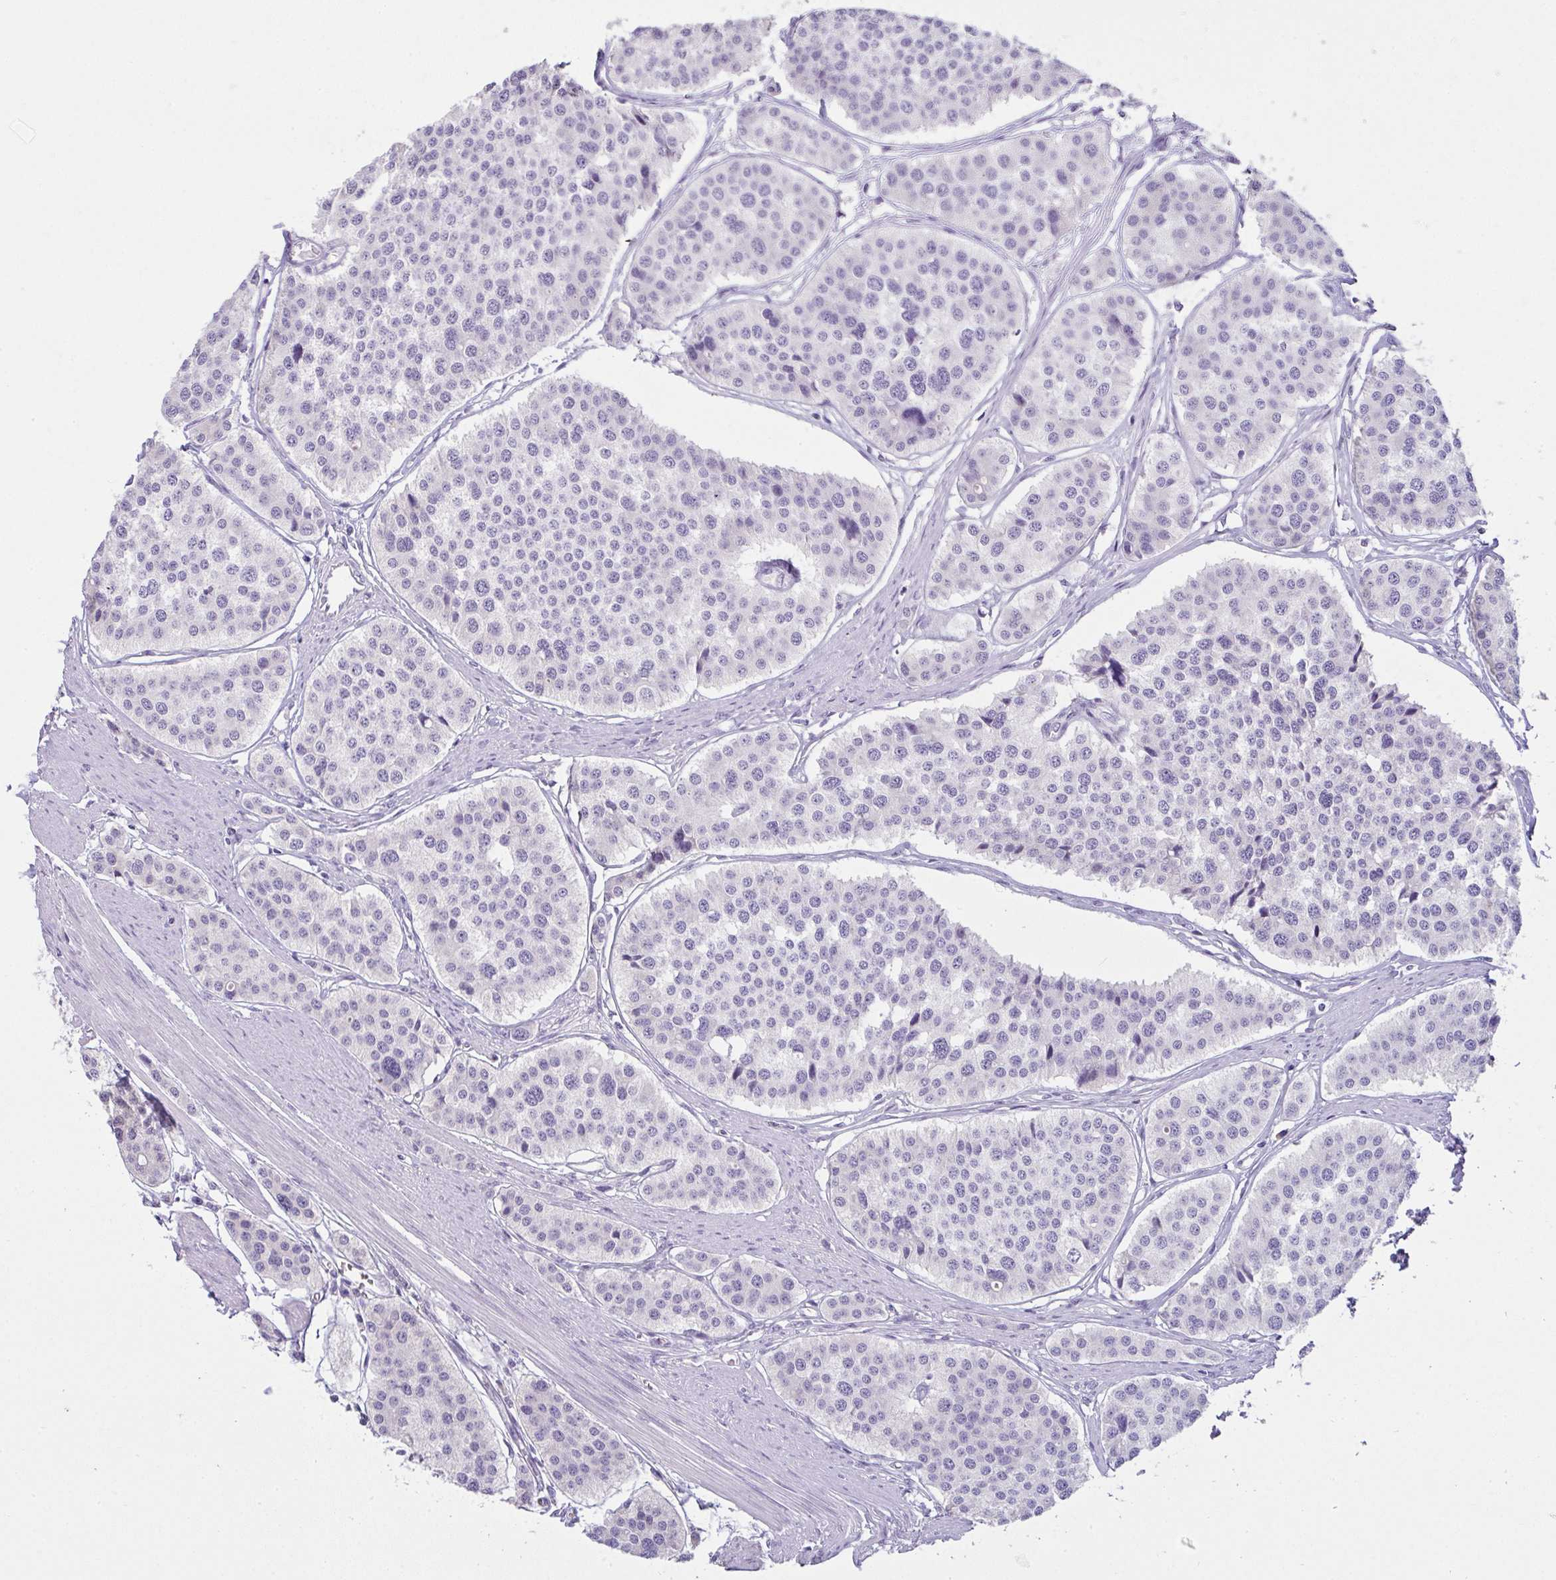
{"staining": {"intensity": "negative", "quantity": "none", "location": "none"}, "tissue": "carcinoid", "cell_type": "Tumor cells", "image_type": "cancer", "snomed": [{"axis": "morphology", "description": "Carcinoid, malignant, NOS"}, {"axis": "topography", "description": "Small intestine"}], "caption": "Immunohistochemistry micrograph of human carcinoid stained for a protein (brown), which demonstrates no positivity in tumor cells. (Brightfield microscopy of DAB (3,3'-diaminobenzidine) immunohistochemistry at high magnification).", "gene": "COX7B", "patient": {"sex": "male", "age": 60}}